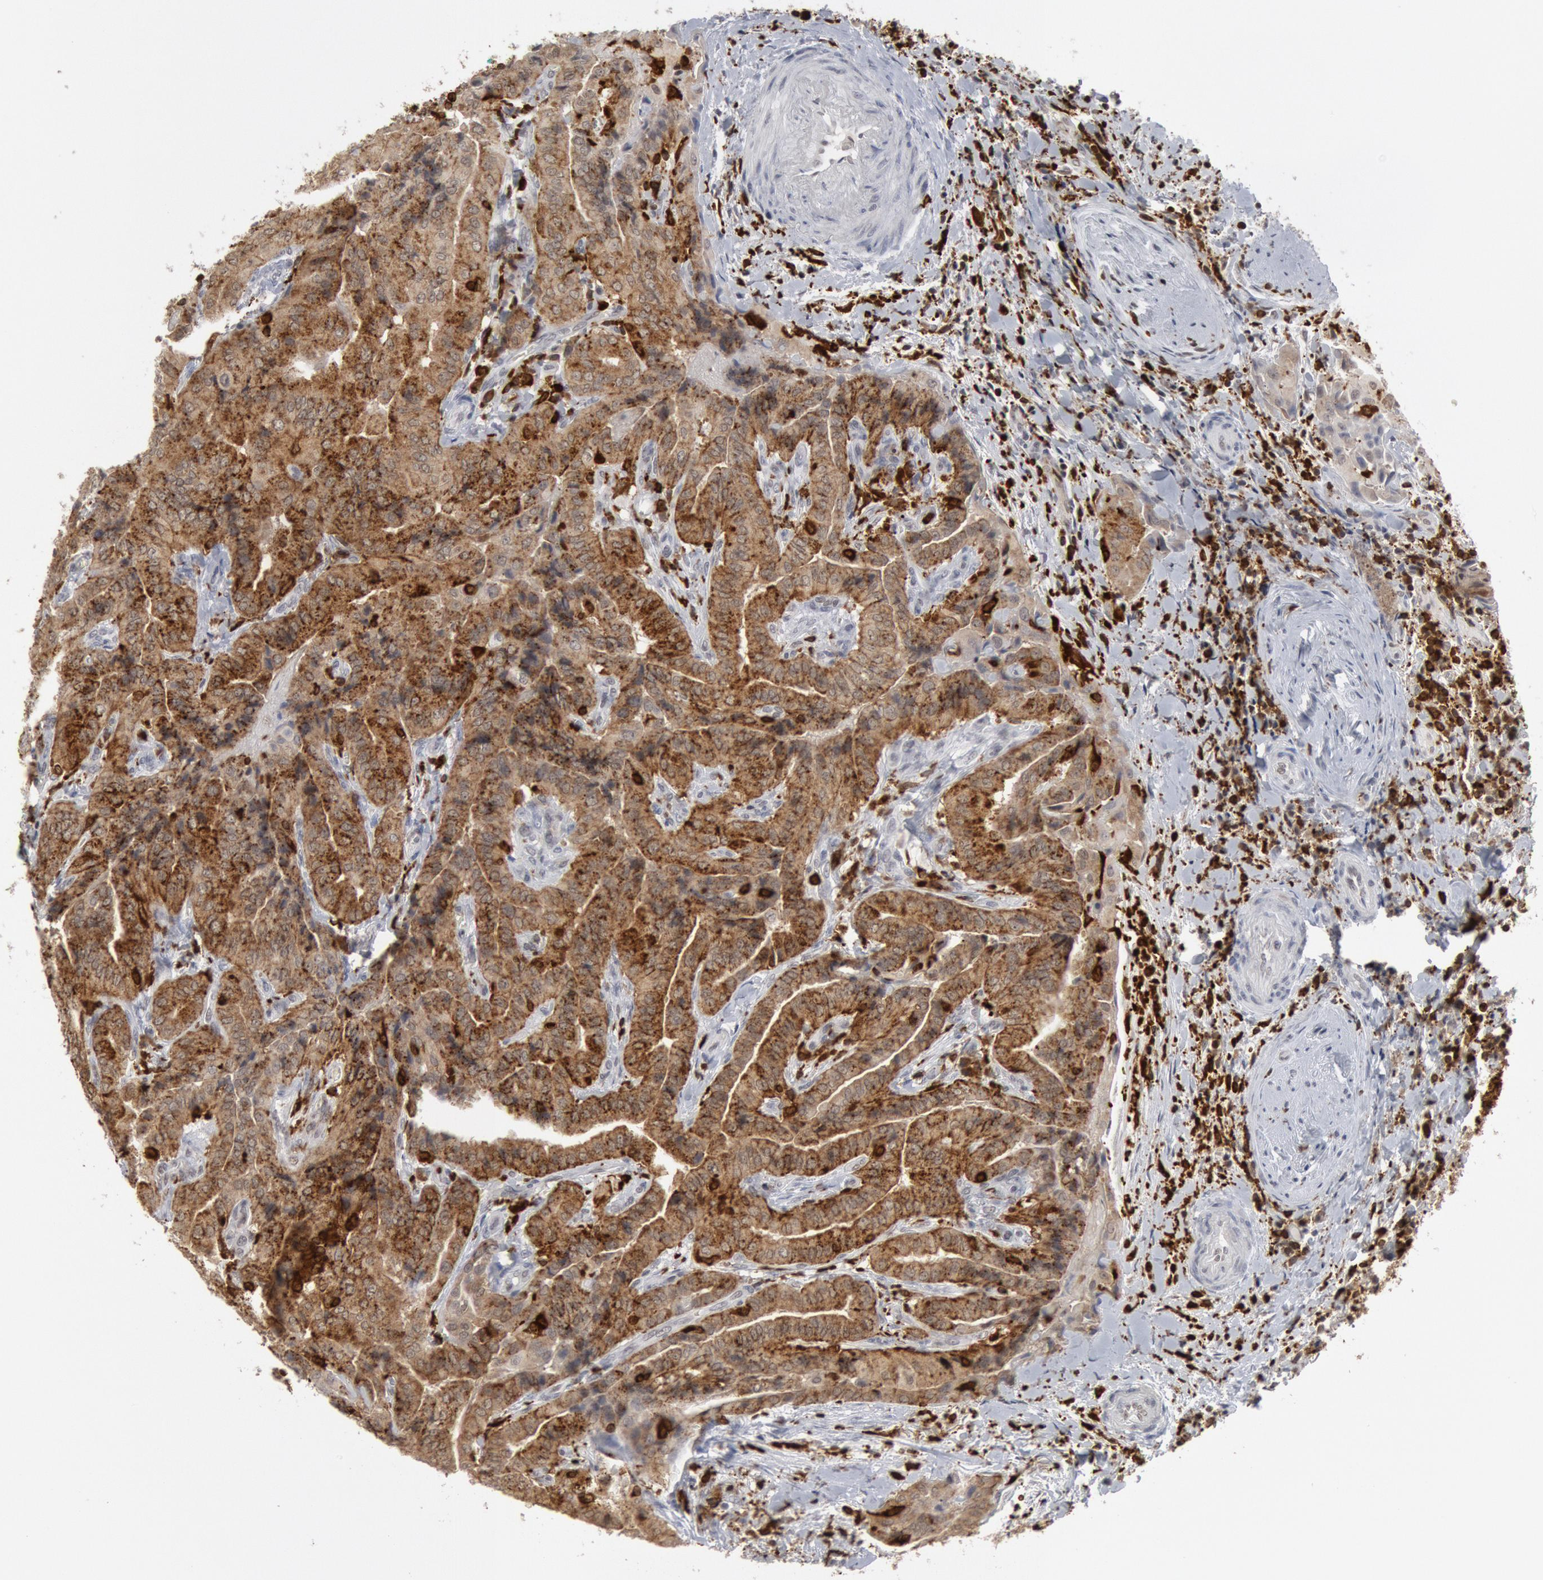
{"staining": {"intensity": "moderate", "quantity": ">75%", "location": "cytoplasmic/membranous"}, "tissue": "thyroid cancer", "cell_type": "Tumor cells", "image_type": "cancer", "snomed": [{"axis": "morphology", "description": "Papillary adenocarcinoma, NOS"}, {"axis": "topography", "description": "Thyroid gland"}], "caption": "Immunohistochemistry (DAB) staining of human thyroid cancer demonstrates moderate cytoplasmic/membranous protein staining in about >75% of tumor cells.", "gene": "PTPN6", "patient": {"sex": "female", "age": 71}}